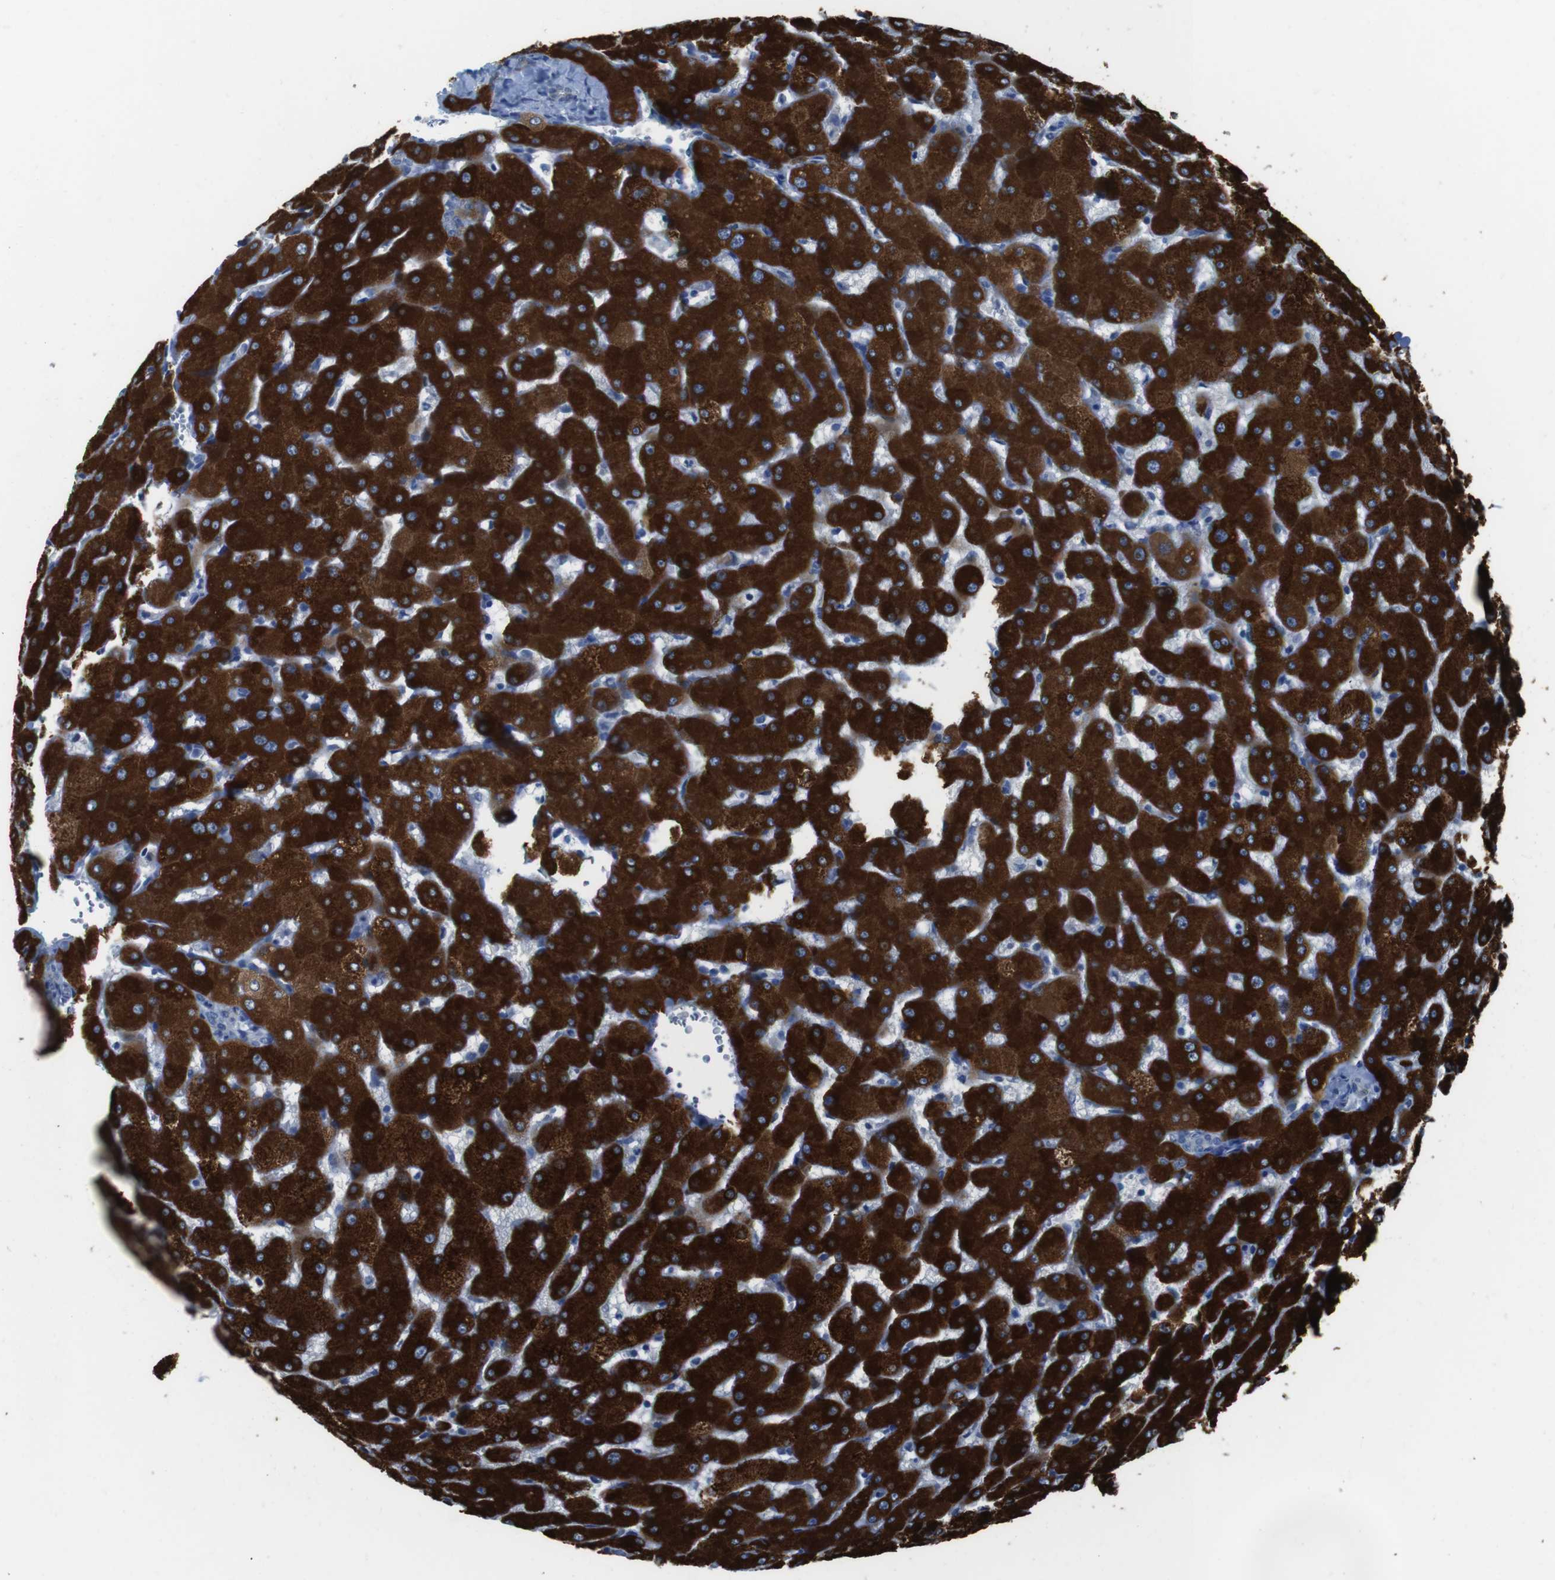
{"staining": {"intensity": "negative", "quantity": "none", "location": "none"}, "tissue": "liver", "cell_type": "Cholangiocytes", "image_type": "normal", "snomed": [{"axis": "morphology", "description": "Normal tissue, NOS"}, {"axis": "topography", "description": "Liver"}], "caption": "IHC of benign human liver exhibits no expression in cholangiocytes. (DAB (3,3'-diaminobenzidine) immunohistochemistry (IHC) with hematoxylin counter stain).", "gene": "CYP2C19", "patient": {"sex": "female", "age": 63}}